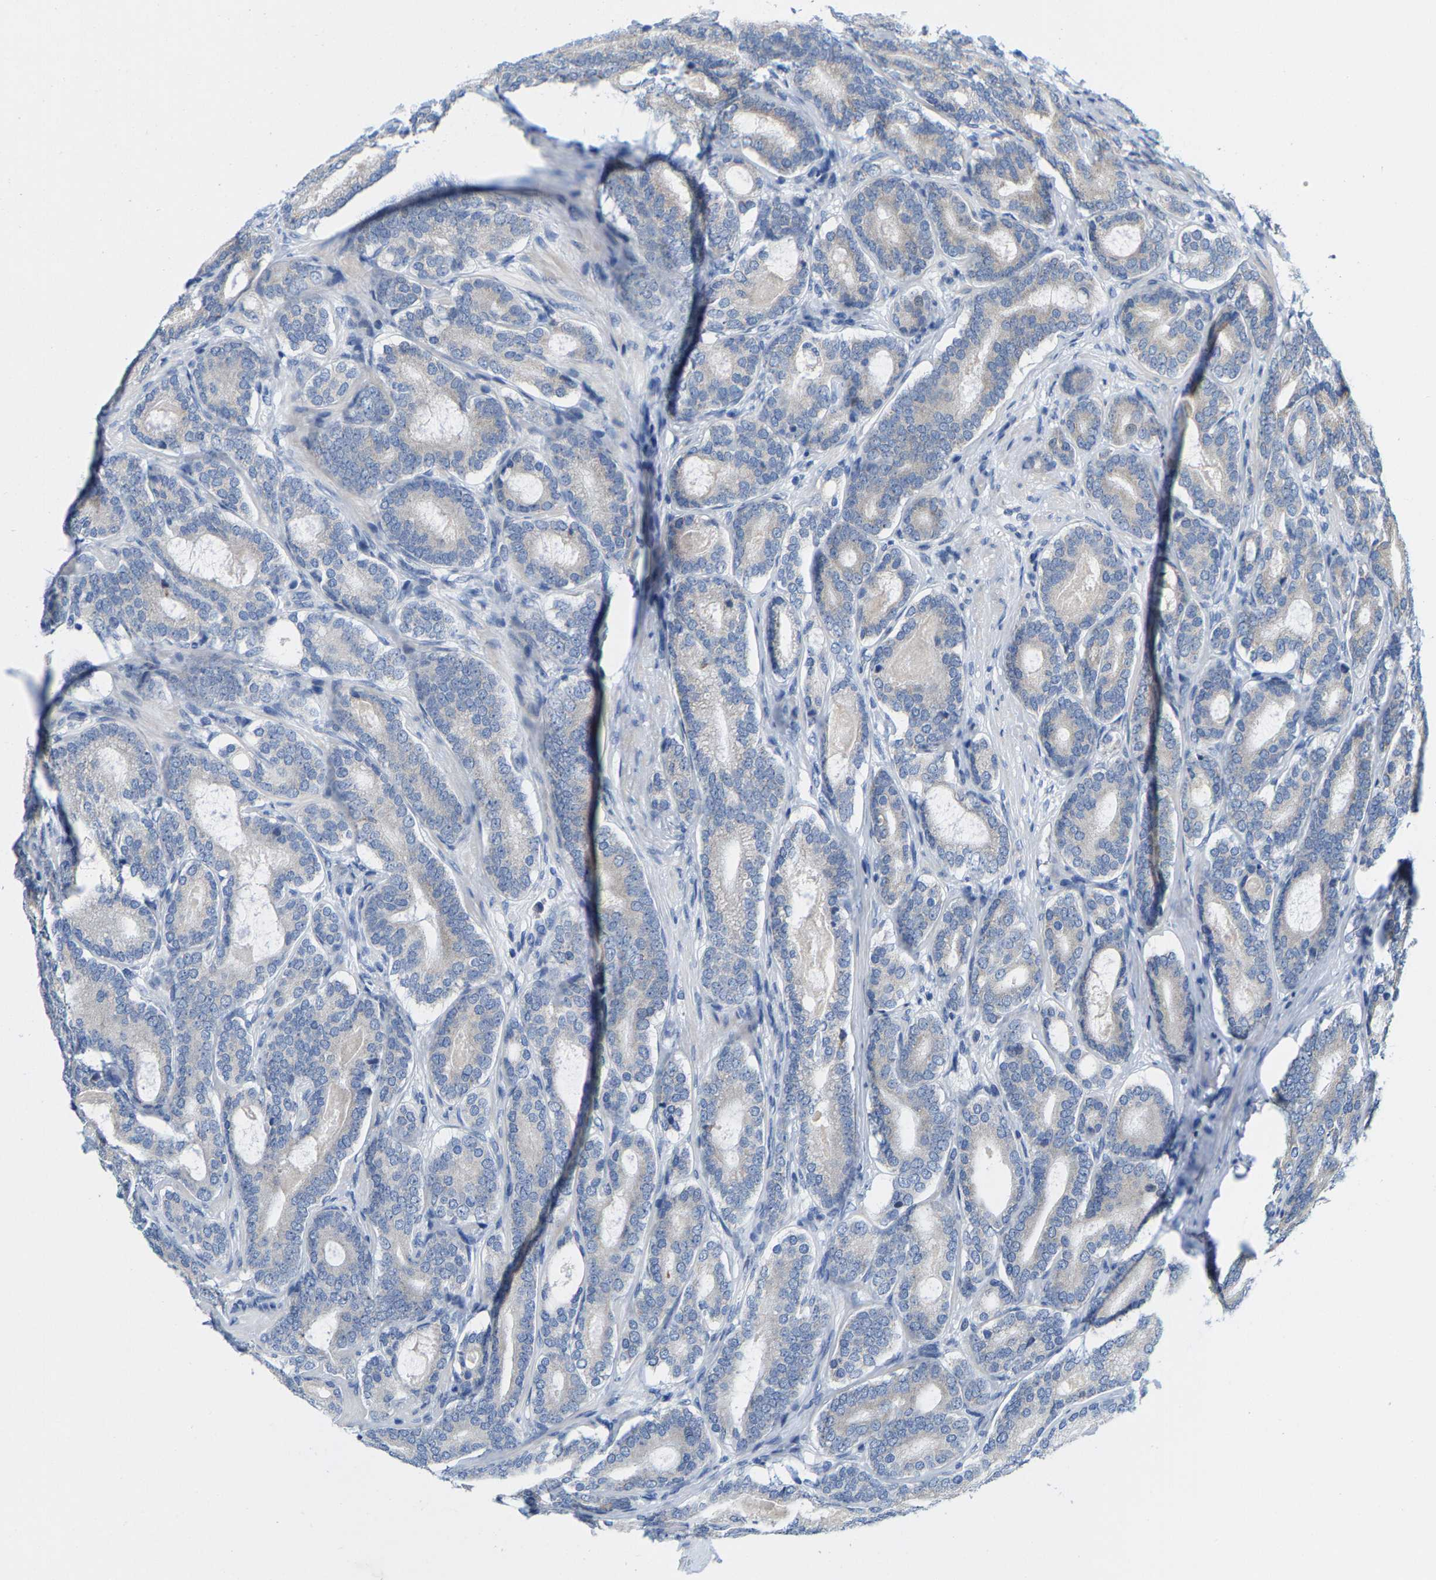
{"staining": {"intensity": "weak", "quantity": "<25%", "location": "cytoplasmic/membranous"}, "tissue": "prostate cancer", "cell_type": "Tumor cells", "image_type": "cancer", "snomed": [{"axis": "morphology", "description": "Adenocarcinoma, High grade"}, {"axis": "topography", "description": "Prostate"}], "caption": "High power microscopy histopathology image of an immunohistochemistry histopathology image of prostate cancer (adenocarcinoma (high-grade)), revealing no significant expression in tumor cells.", "gene": "KLHL1", "patient": {"sex": "male", "age": 60}}